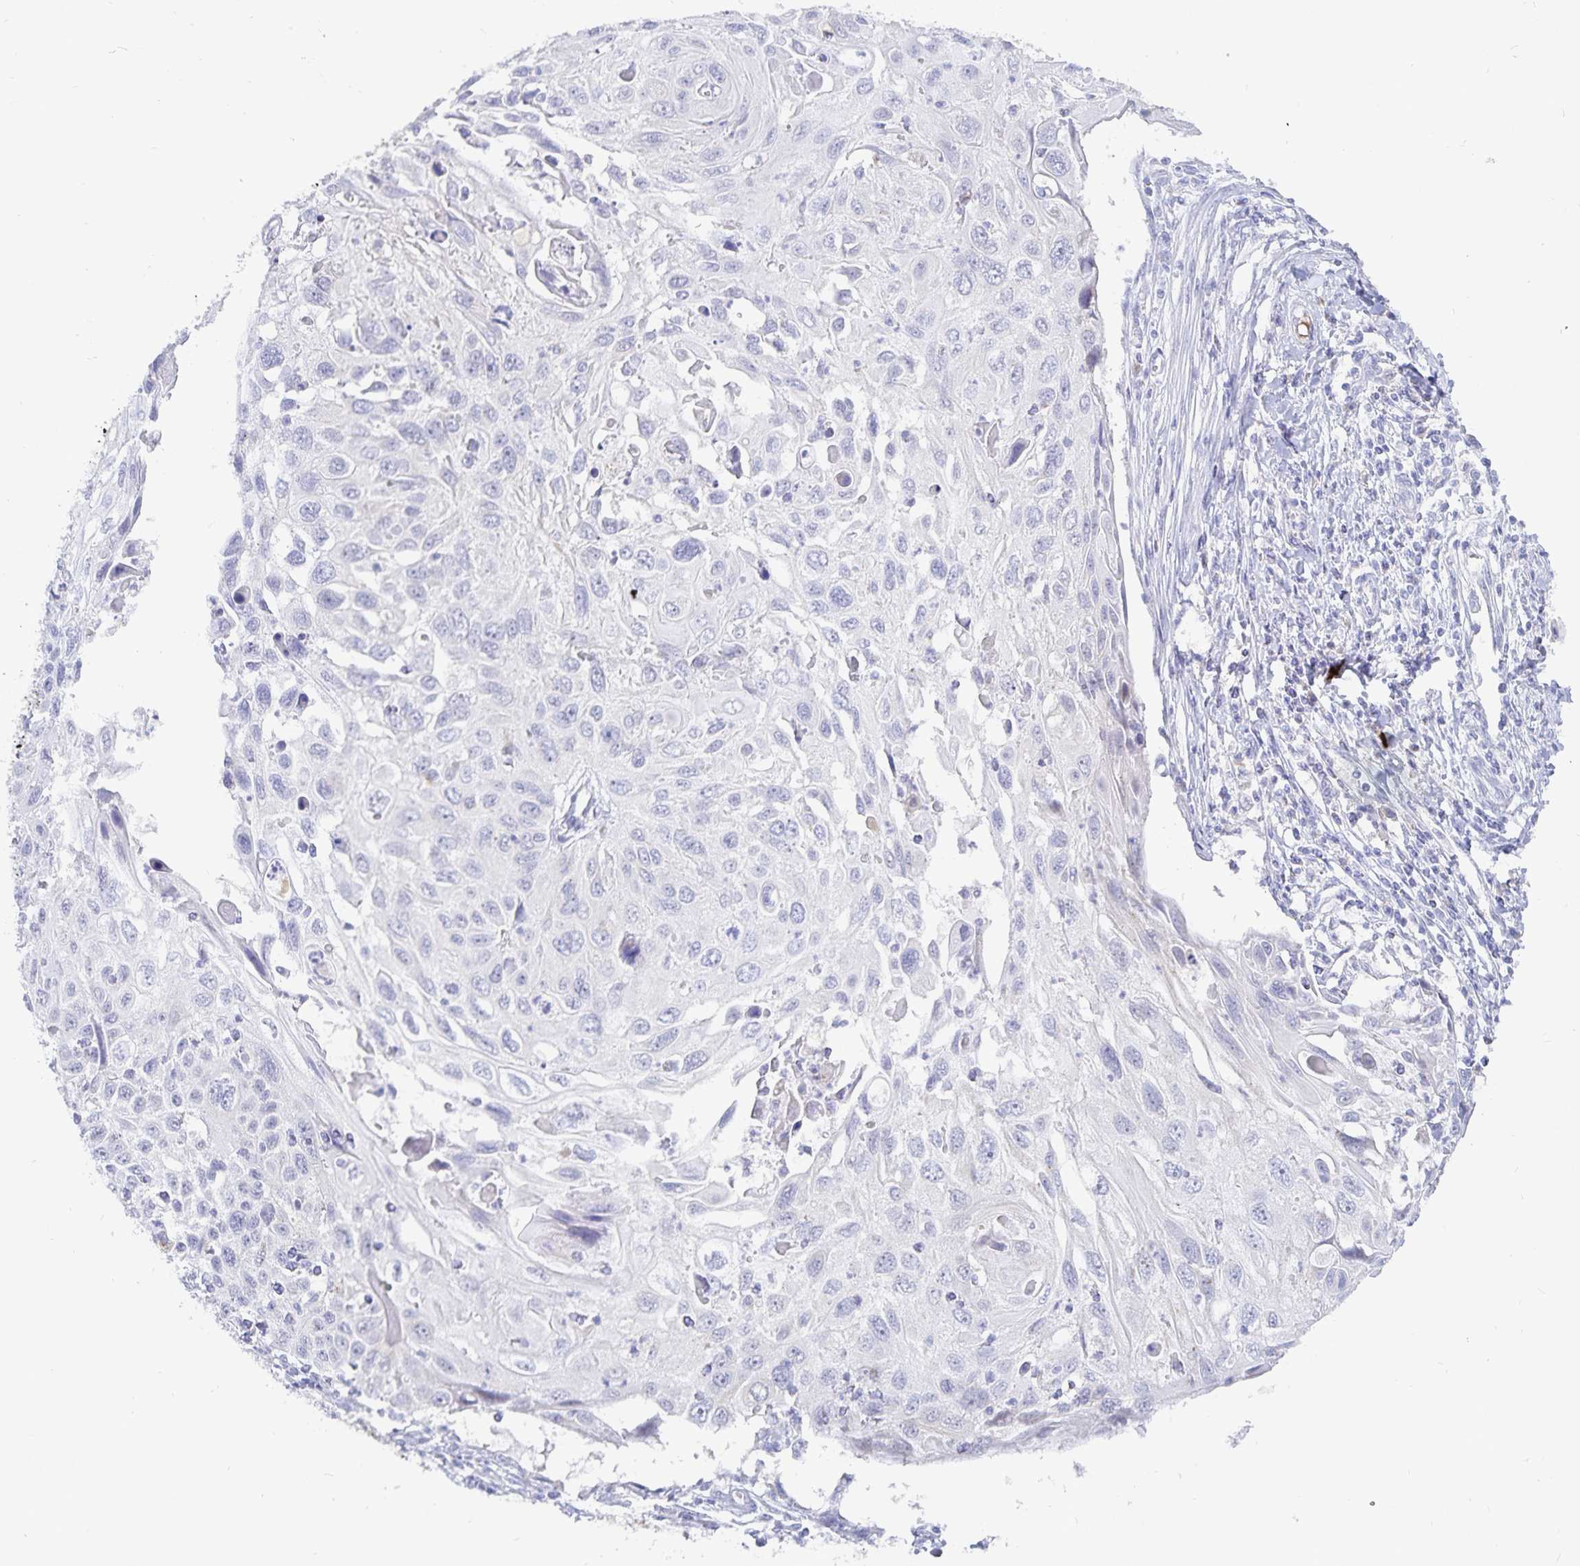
{"staining": {"intensity": "negative", "quantity": "none", "location": "none"}, "tissue": "cervical cancer", "cell_type": "Tumor cells", "image_type": "cancer", "snomed": [{"axis": "morphology", "description": "Squamous cell carcinoma, NOS"}, {"axis": "topography", "description": "Cervix"}], "caption": "There is no significant positivity in tumor cells of cervical squamous cell carcinoma.", "gene": "PKHD1", "patient": {"sex": "female", "age": 70}}